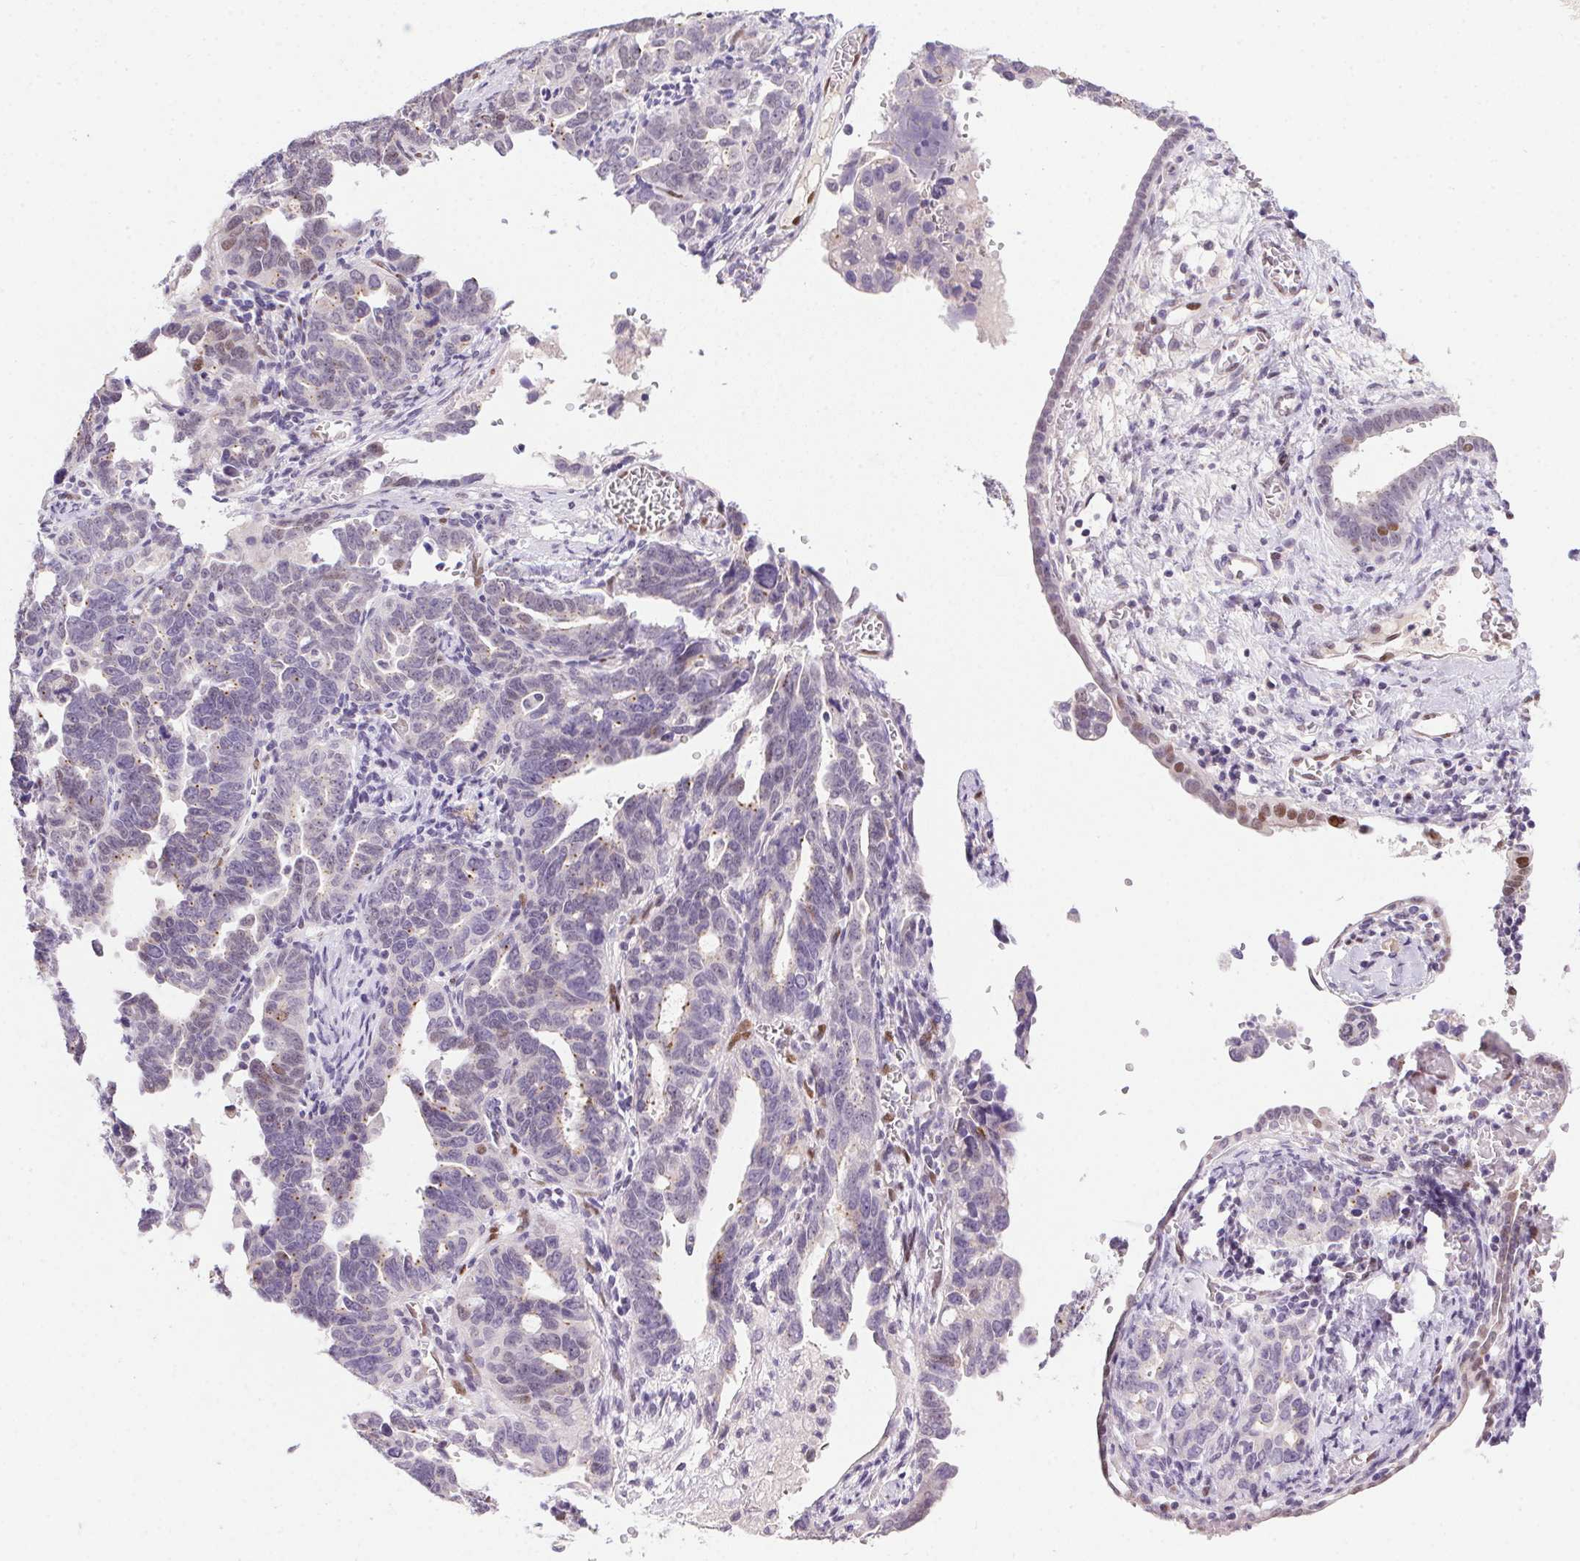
{"staining": {"intensity": "moderate", "quantity": "<25%", "location": "nuclear"}, "tissue": "ovarian cancer", "cell_type": "Tumor cells", "image_type": "cancer", "snomed": [{"axis": "morphology", "description": "Cystadenocarcinoma, serous, NOS"}, {"axis": "topography", "description": "Ovary"}], "caption": "Immunohistochemistry (IHC) image of neoplastic tissue: ovarian serous cystadenocarcinoma stained using immunohistochemistry shows low levels of moderate protein expression localized specifically in the nuclear of tumor cells, appearing as a nuclear brown color.", "gene": "SP9", "patient": {"sex": "female", "age": 69}}